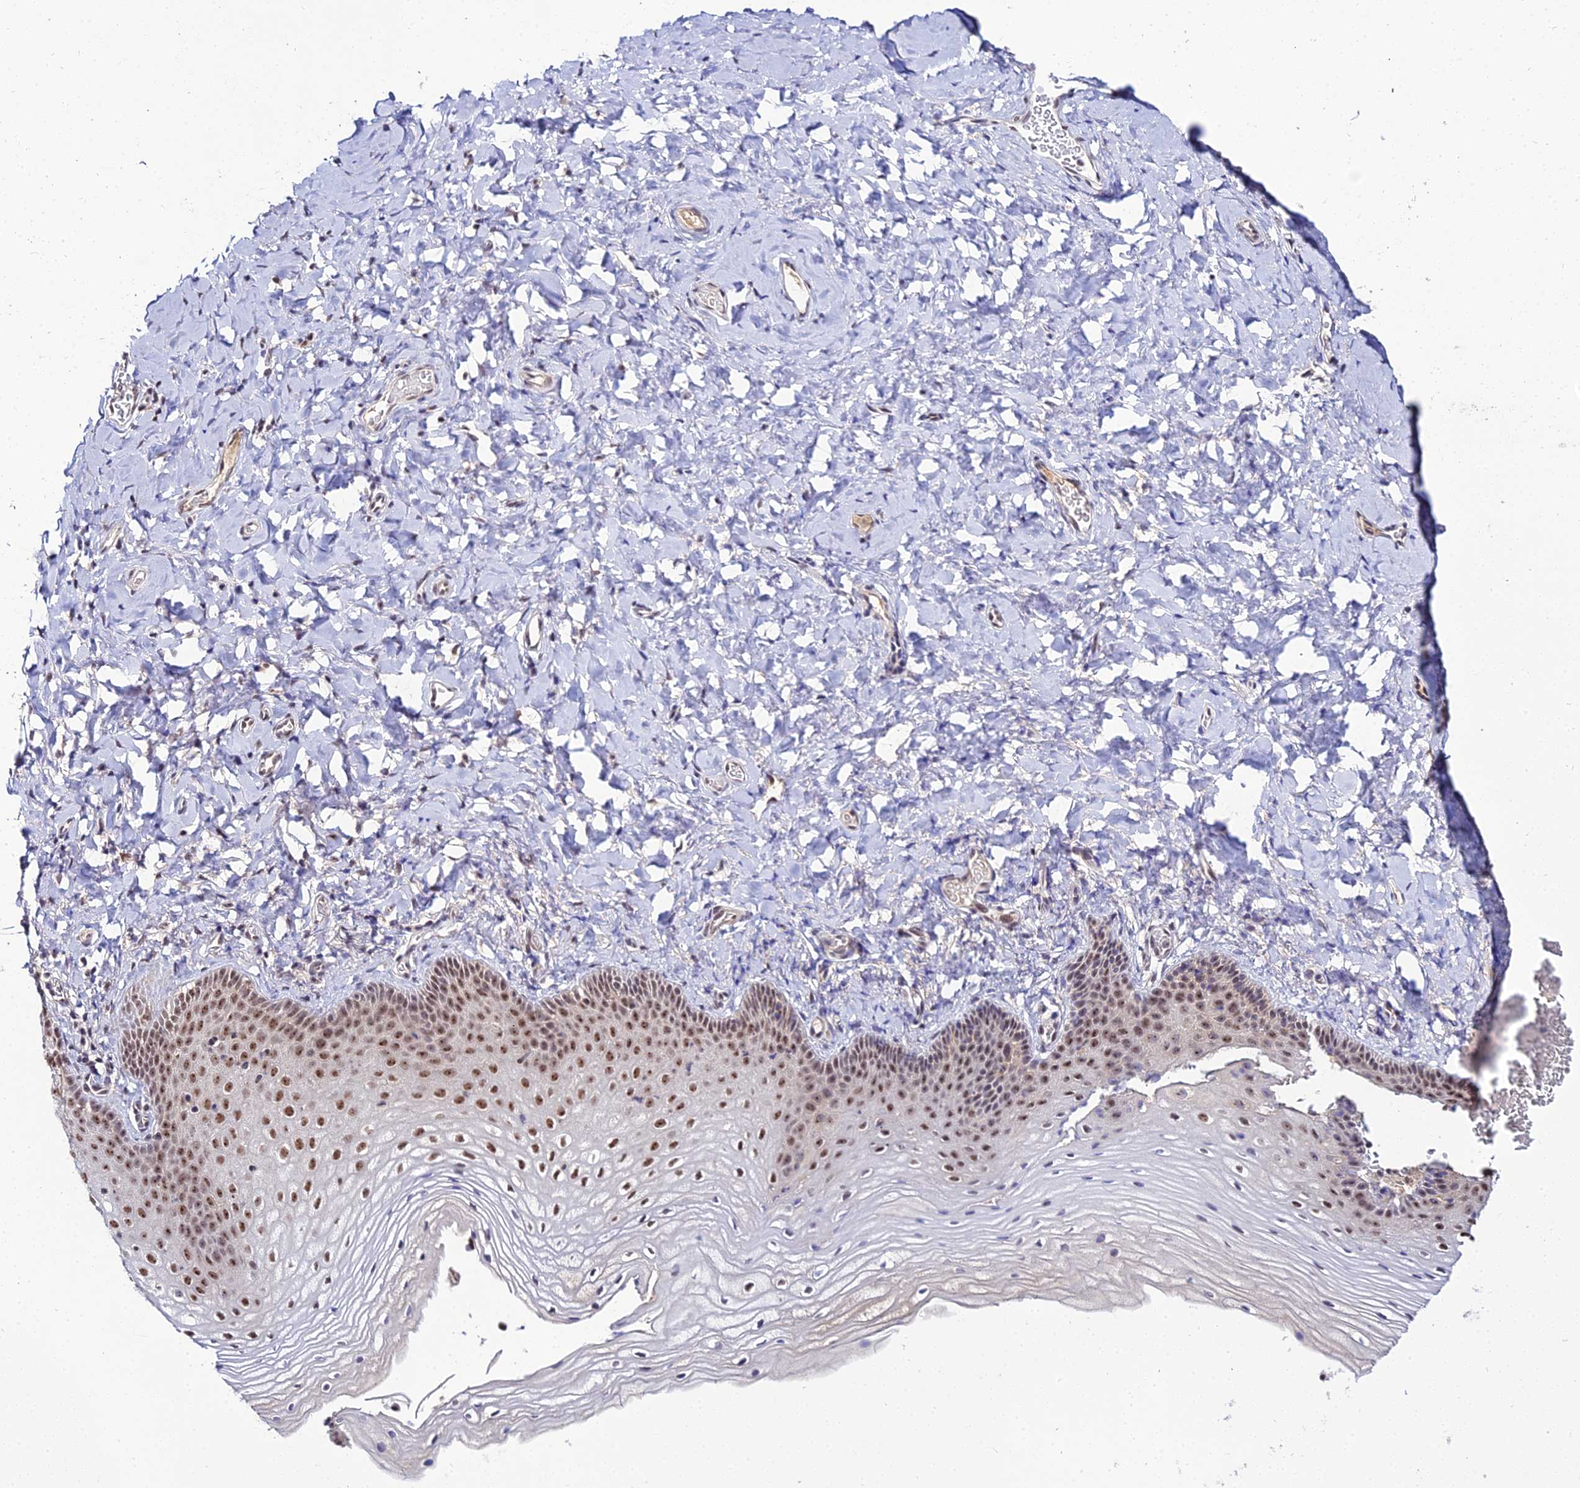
{"staining": {"intensity": "strong", "quantity": "25%-75%", "location": "nuclear"}, "tissue": "vagina", "cell_type": "Squamous epithelial cells", "image_type": "normal", "snomed": [{"axis": "morphology", "description": "Normal tissue, NOS"}, {"axis": "topography", "description": "Vagina"}], "caption": "A brown stain shows strong nuclear expression of a protein in squamous epithelial cells of normal human vagina. Using DAB (3,3'-diaminobenzidine) (brown) and hematoxylin (blue) stains, captured at high magnification using brightfield microscopy.", "gene": "EXOSC3", "patient": {"sex": "female", "age": 60}}